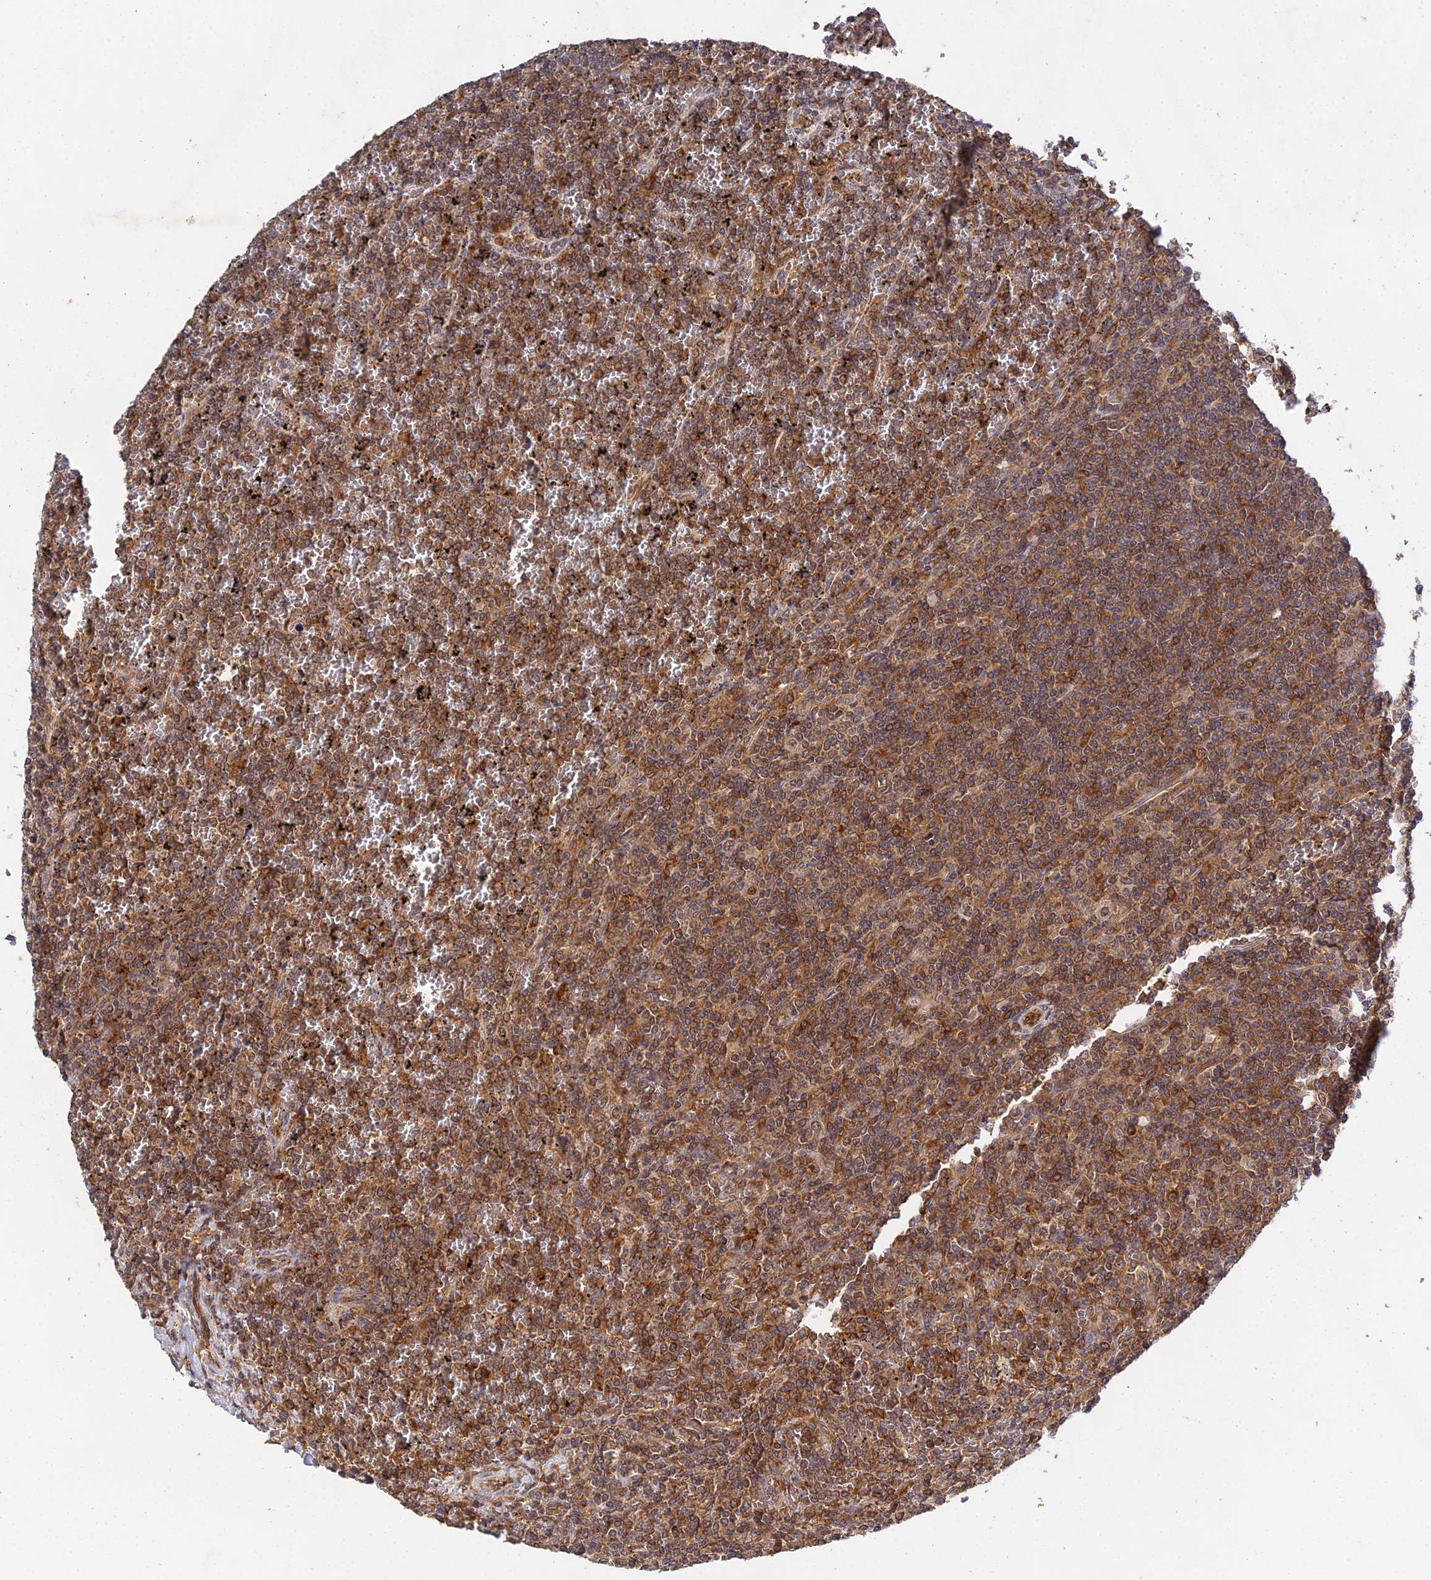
{"staining": {"intensity": "moderate", "quantity": ">75%", "location": "cytoplasmic/membranous"}, "tissue": "lymphoma", "cell_type": "Tumor cells", "image_type": "cancer", "snomed": [{"axis": "morphology", "description": "Malignant lymphoma, non-Hodgkin's type, Low grade"}, {"axis": "topography", "description": "Spleen"}], "caption": "The image shows a brown stain indicating the presence of a protein in the cytoplasmic/membranous of tumor cells in lymphoma.", "gene": "TPRX1", "patient": {"sex": "female", "age": 19}}